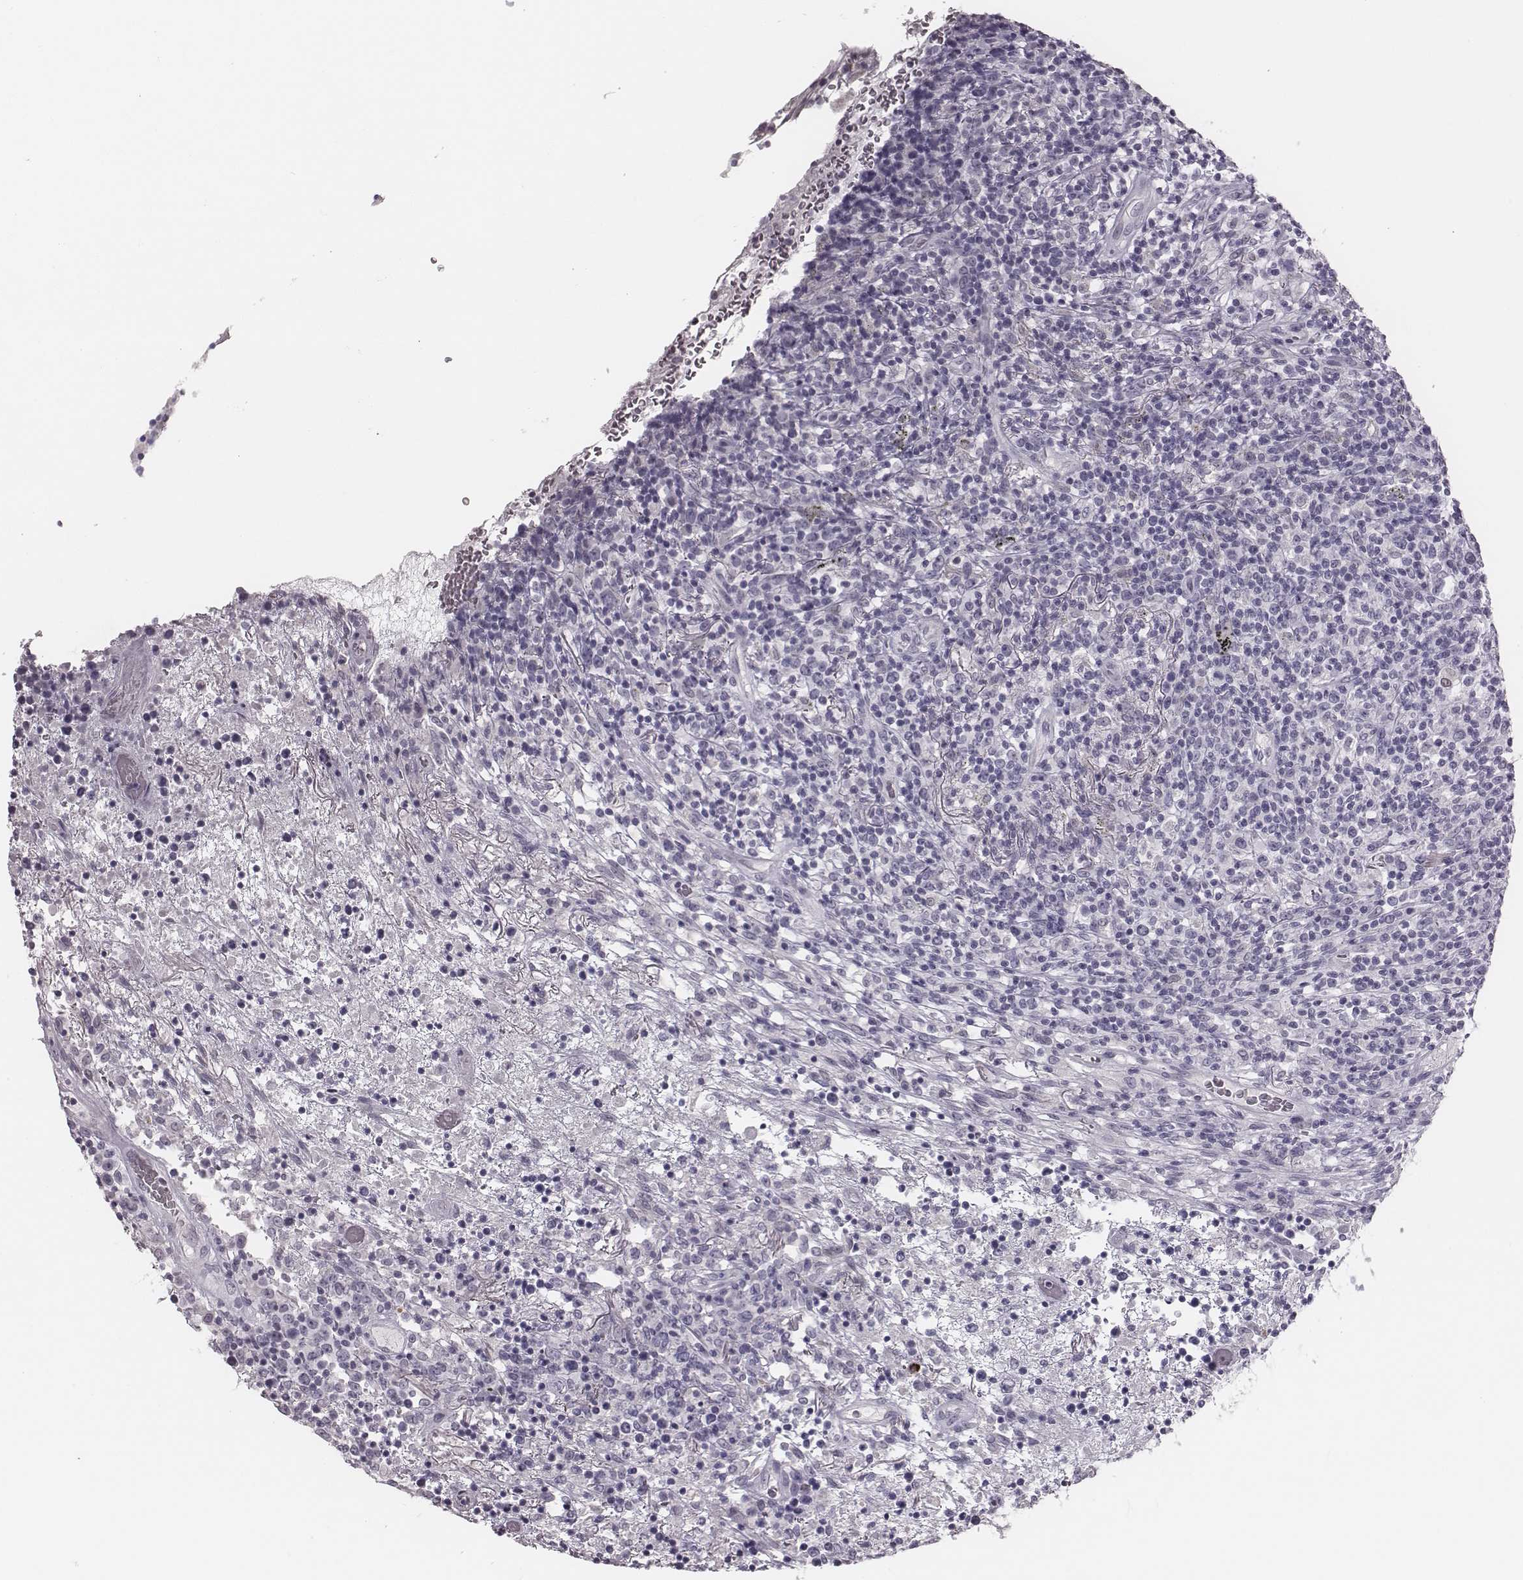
{"staining": {"intensity": "negative", "quantity": "none", "location": "none"}, "tissue": "lymphoma", "cell_type": "Tumor cells", "image_type": "cancer", "snomed": [{"axis": "morphology", "description": "Malignant lymphoma, non-Hodgkin's type, High grade"}, {"axis": "topography", "description": "Lung"}], "caption": "An IHC image of lymphoma is shown. There is no staining in tumor cells of lymphoma.", "gene": "ADGRF4", "patient": {"sex": "male", "age": 79}}